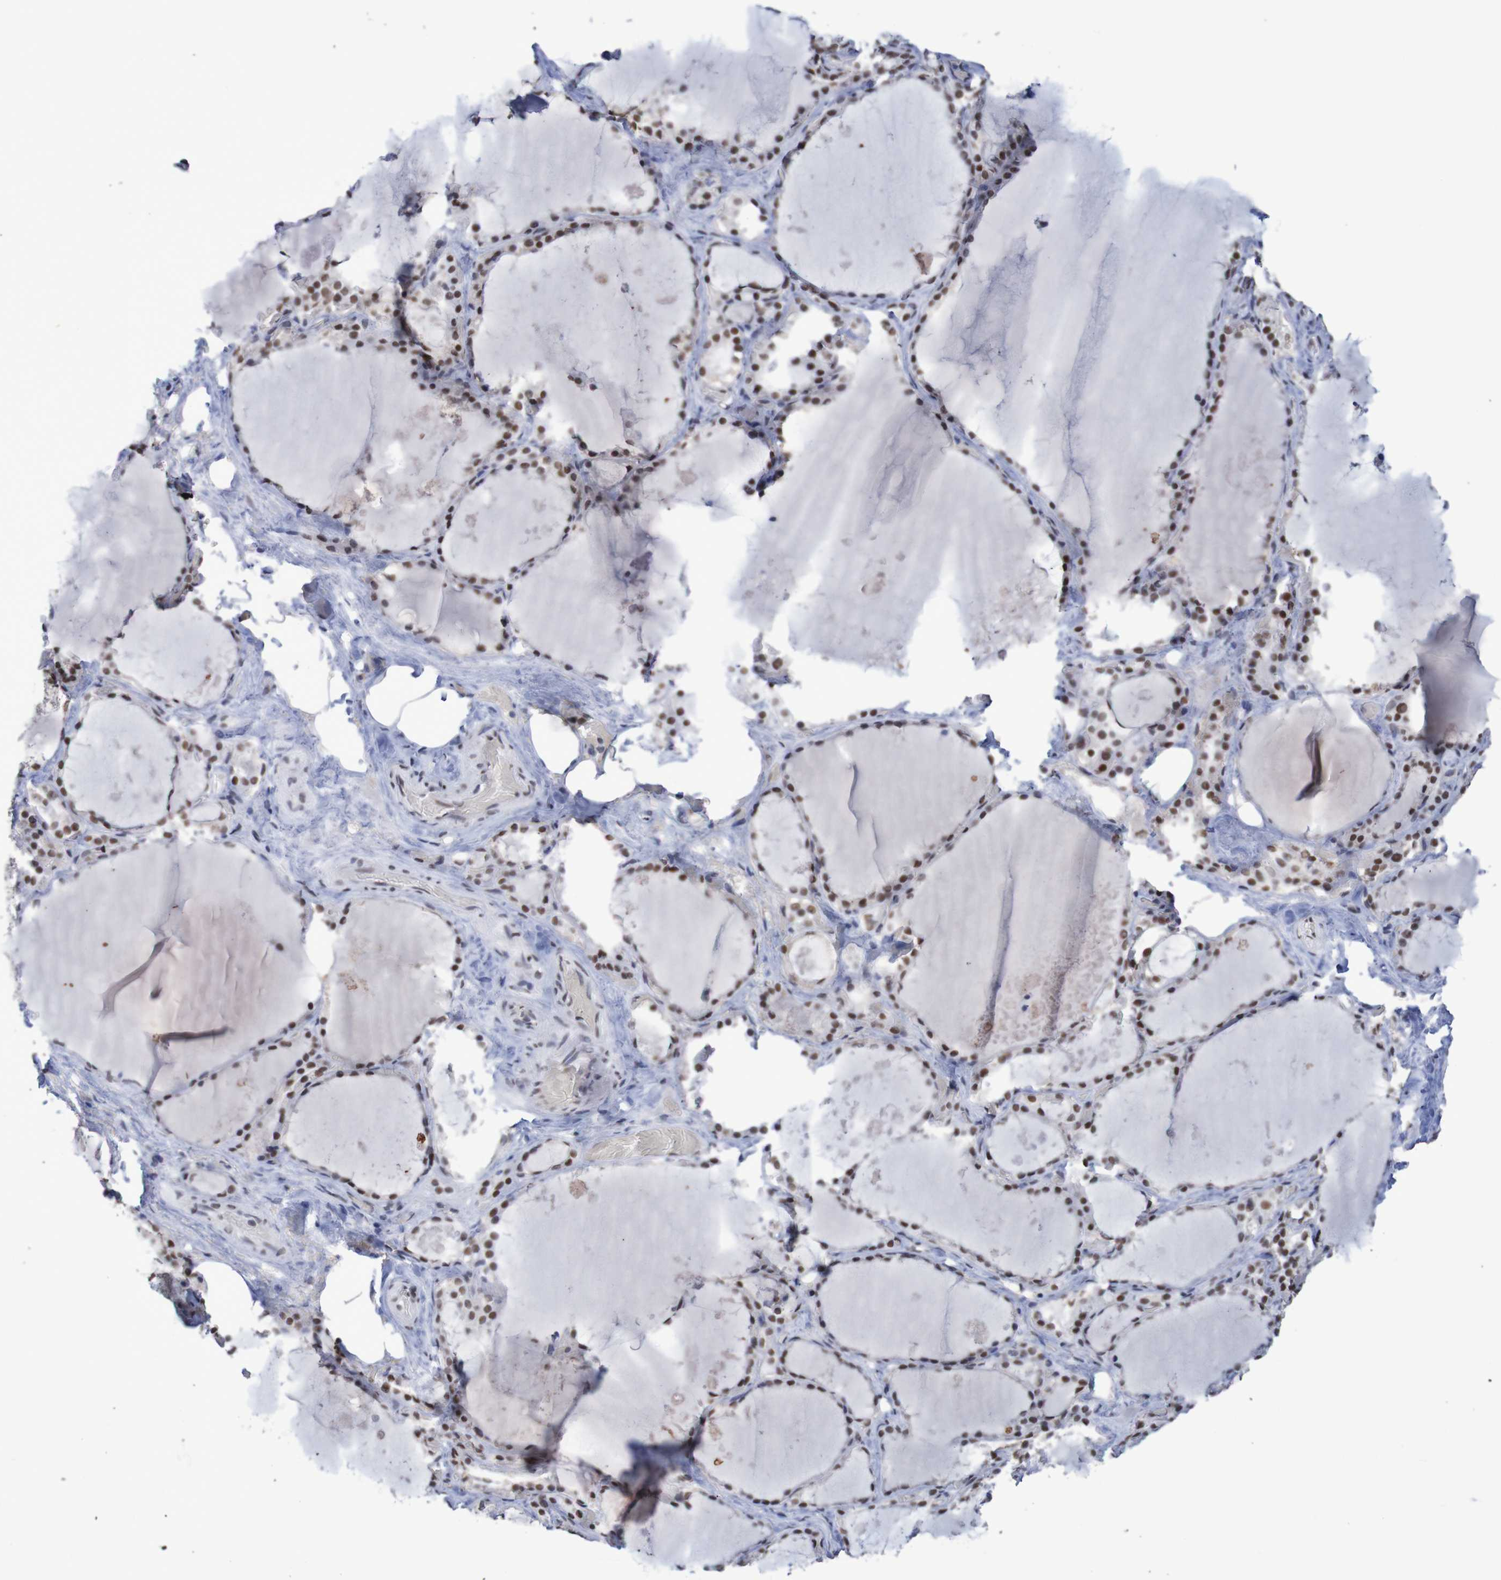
{"staining": {"intensity": "strong", "quantity": ">75%", "location": "nuclear"}, "tissue": "thyroid gland", "cell_type": "Glandular cells", "image_type": "normal", "snomed": [{"axis": "morphology", "description": "Normal tissue, NOS"}, {"axis": "topography", "description": "Thyroid gland"}], "caption": "IHC of unremarkable thyroid gland demonstrates high levels of strong nuclear positivity in approximately >75% of glandular cells.", "gene": "MRTFB", "patient": {"sex": "male", "age": 61}}